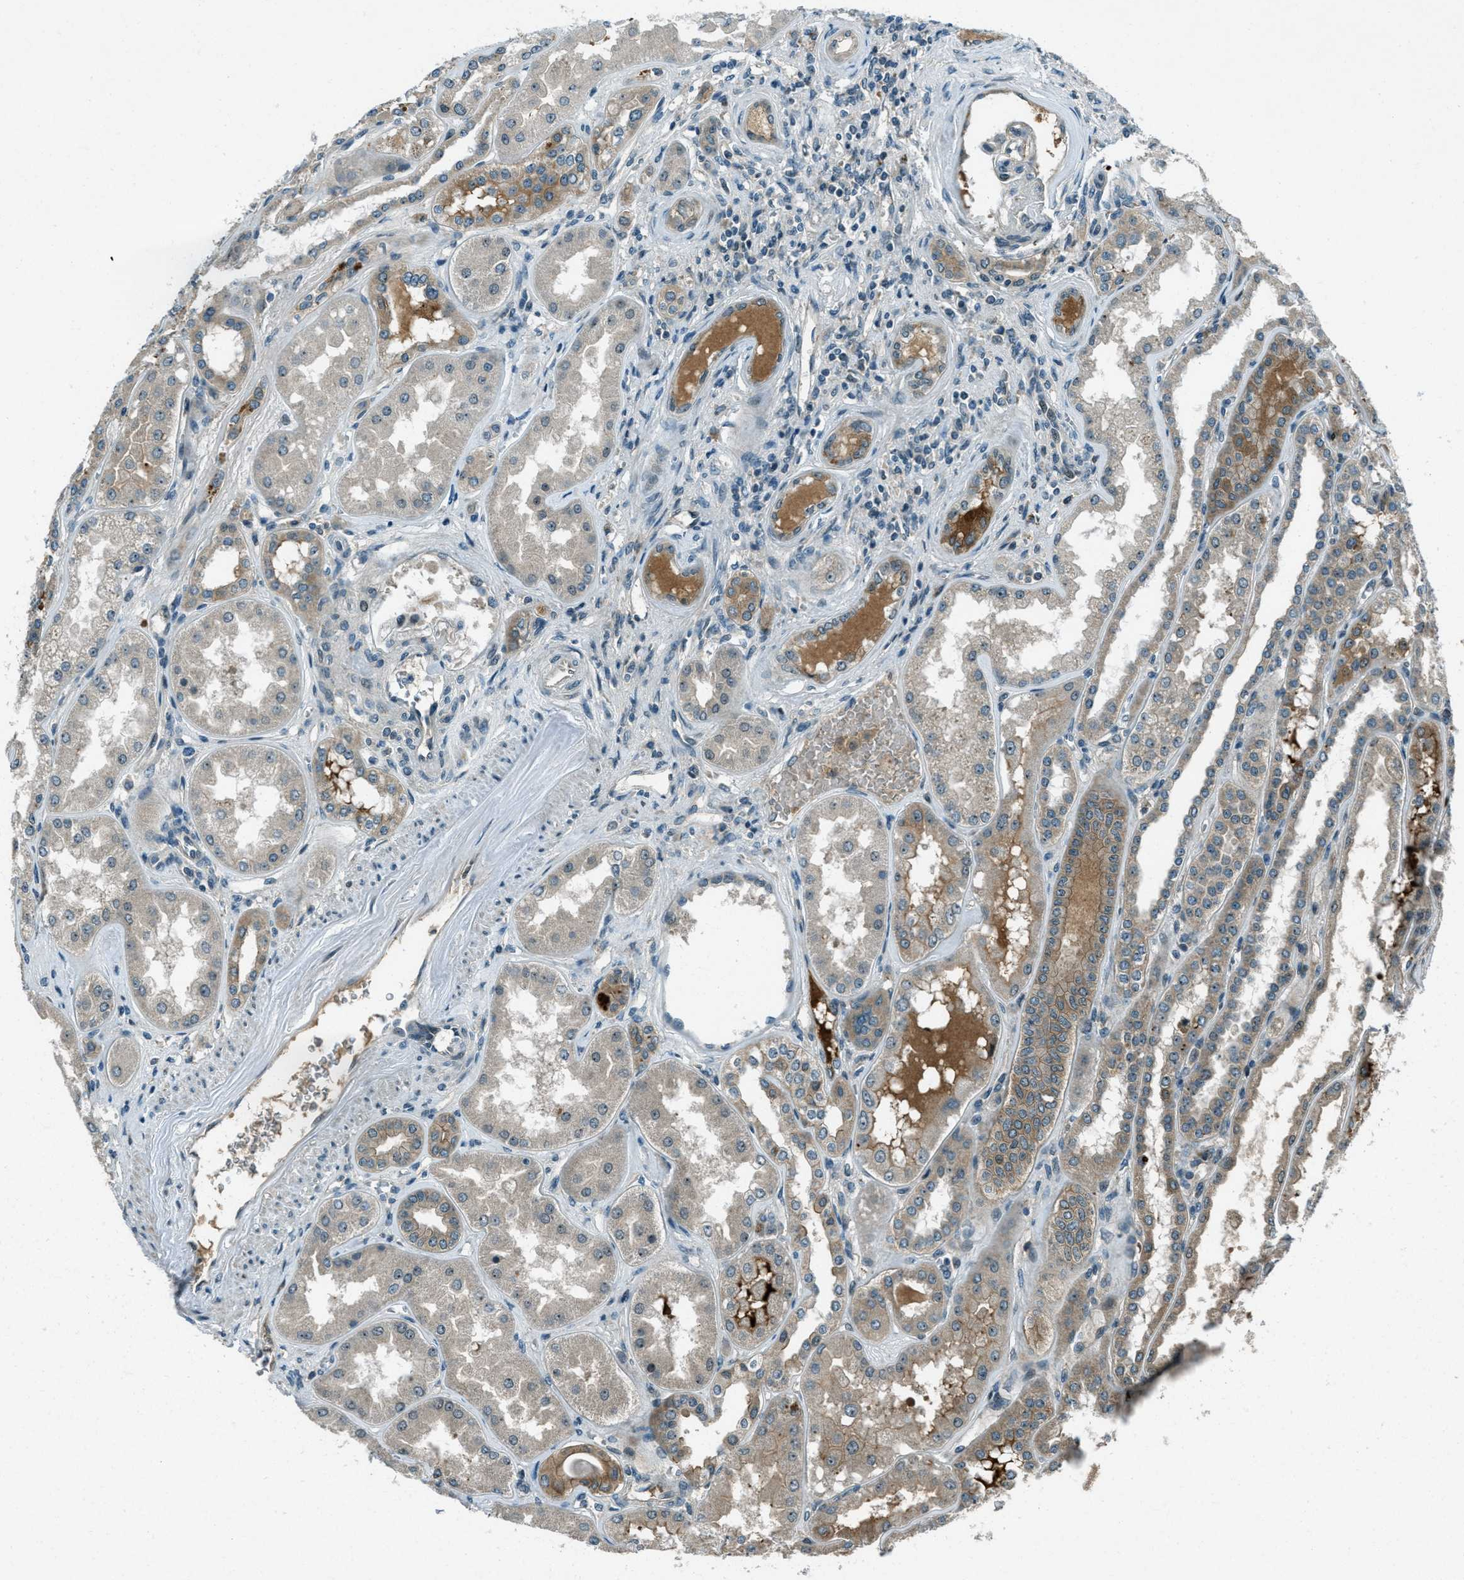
{"staining": {"intensity": "weak", "quantity": "25%-75%", "location": "cytoplasmic/membranous"}, "tissue": "kidney", "cell_type": "Cells in glomeruli", "image_type": "normal", "snomed": [{"axis": "morphology", "description": "Normal tissue, NOS"}, {"axis": "topography", "description": "Kidney"}], "caption": "Immunohistochemistry histopathology image of normal human kidney stained for a protein (brown), which reveals low levels of weak cytoplasmic/membranous expression in about 25%-75% of cells in glomeruli.", "gene": "STK11", "patient": {"sex": "female", "age": 56}}